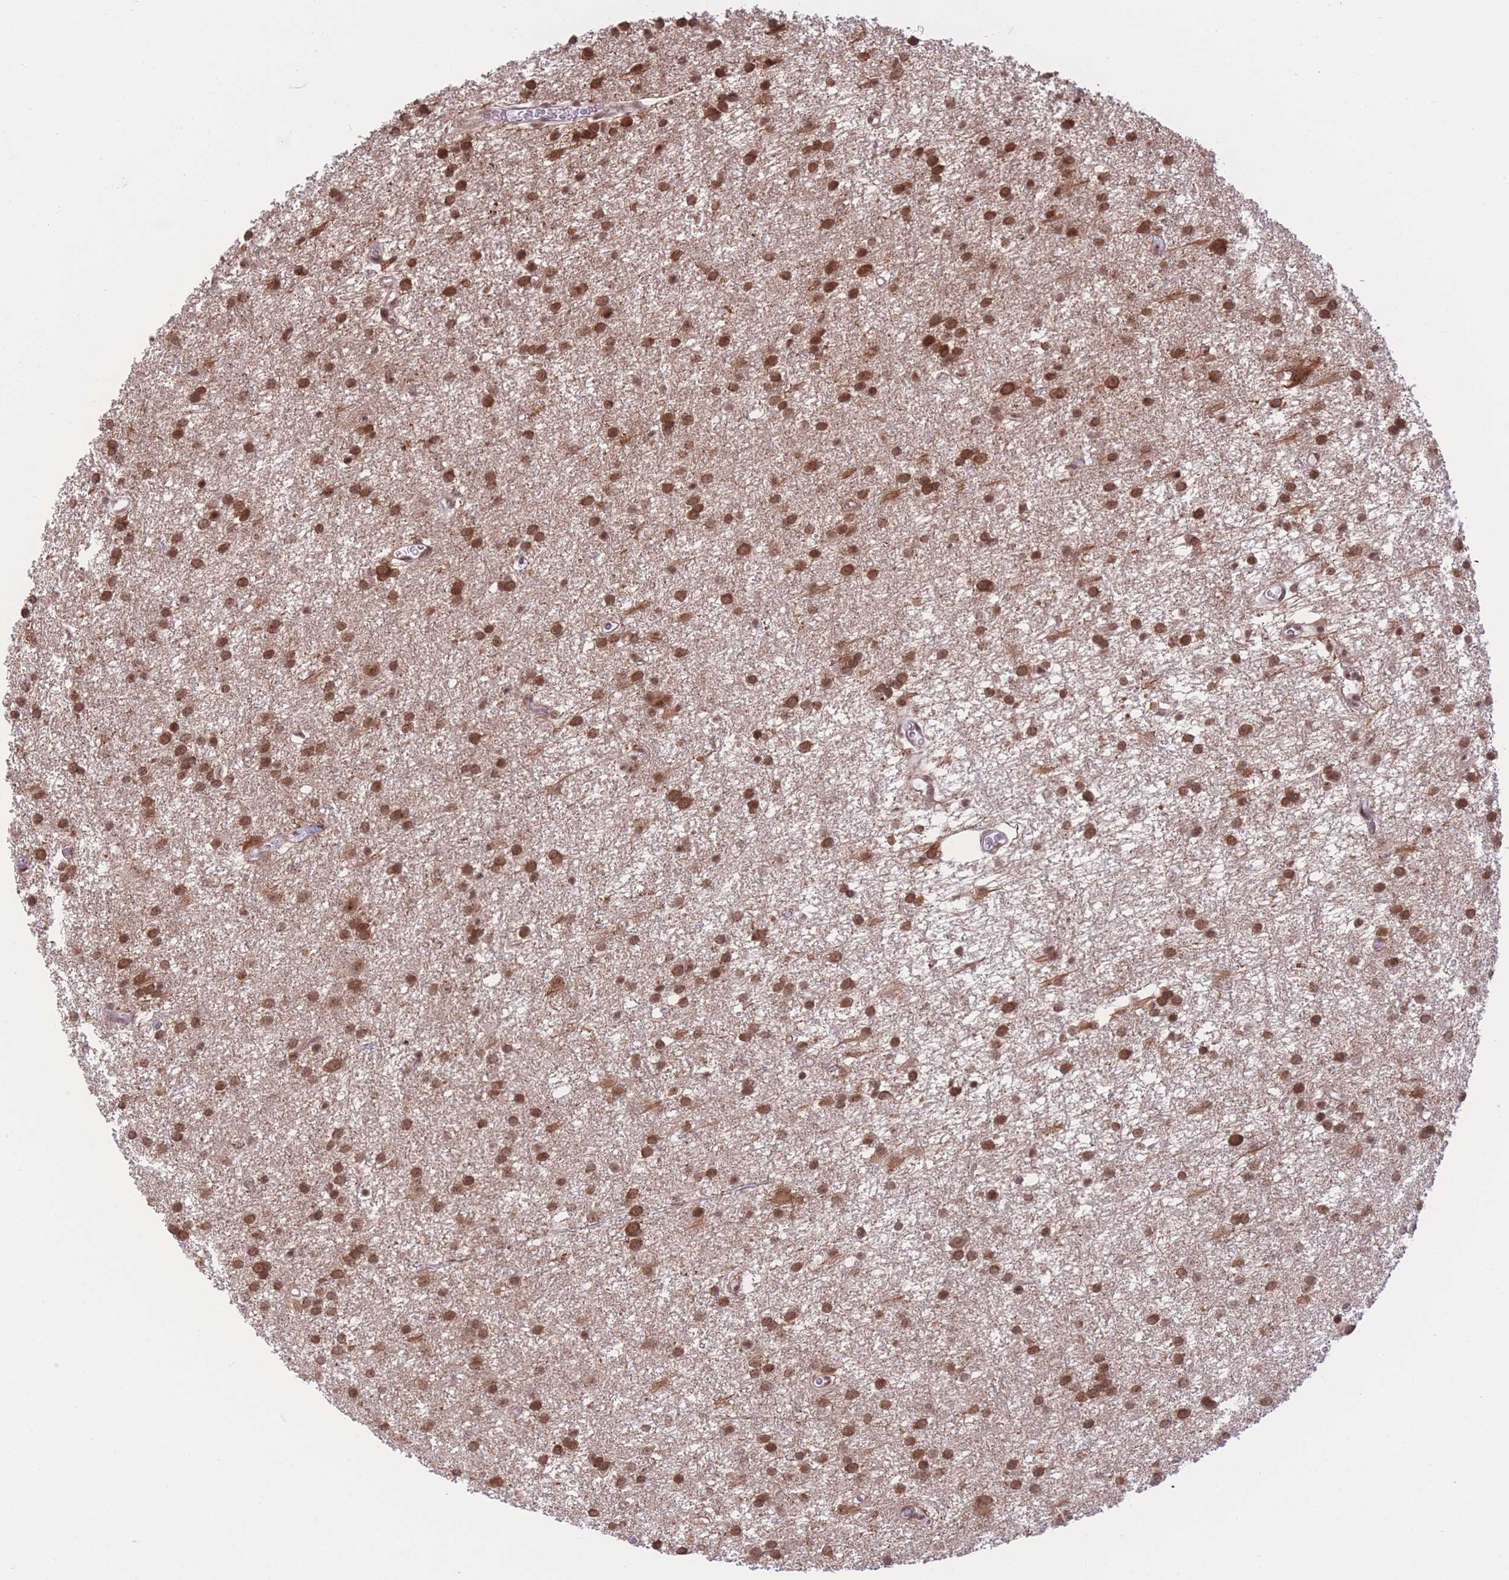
{"staining": {"intensity": "strong", "quantity": ">75%", "location": "cytoplasmic/membranous,nuclear"}, "tissue": "glioma", "cell_type": "Tumor cells", "image_type": "cancer", "snomed": [{"axis": "morphology", "description": "Glioma, malignant, High grade"}, {"axis": "topography", "description": "Brain"}], "caption": "Glioma was stained to show a protein in brown. There is high levels of strong cytoplasmic/membranous and nuclear expression in approximately >75% of tumor cells. (DAB (3,3'-diaminobenzidine) IHC with brightfield microscopy, high magnification).", "gene": "PCIF1", "patient": {"sex": "female", "age": 50}}